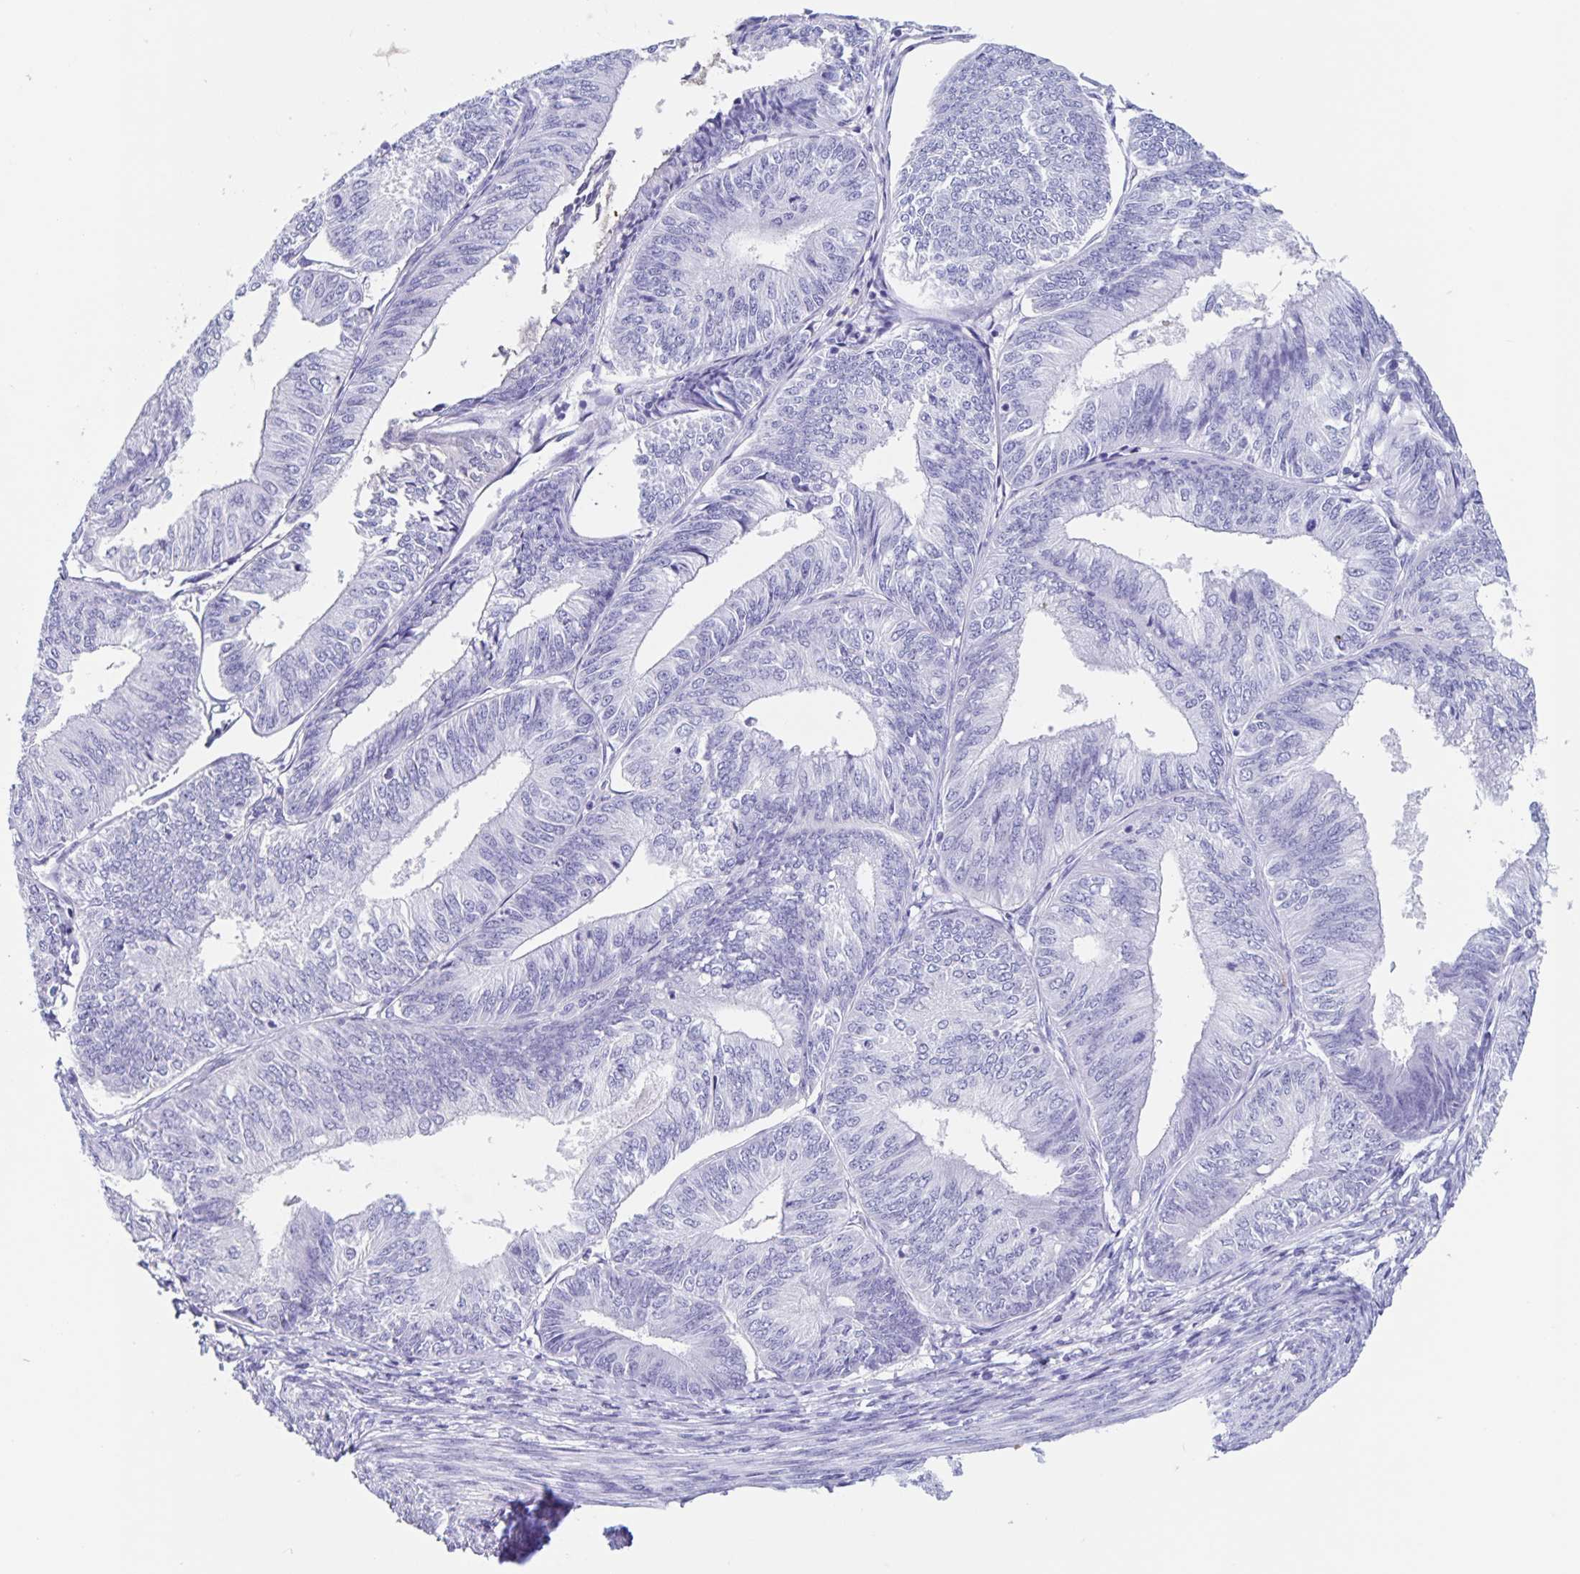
{"staining": {"intensity": "negative", "quantity": "none", "location": "none"}, "tissue": "endometrial cancer", "cell_type": "Tumor cells", "image_type": "cancer", "snomed": [{"axis": "morphology", "description": "Adenocarcinoma, NOS"}, {"axis": "topography", "description": "Endometrium"}], "caption": "Immunohistochemical staining of endometrial cancer exhibits no significant positivity in tumor cells. (DAB (3,3'-diaminobenzidine) immunohistochemistry, high magnification).", "gene": "DMBT1", "patient": {"sex": "female", "age": 58}}